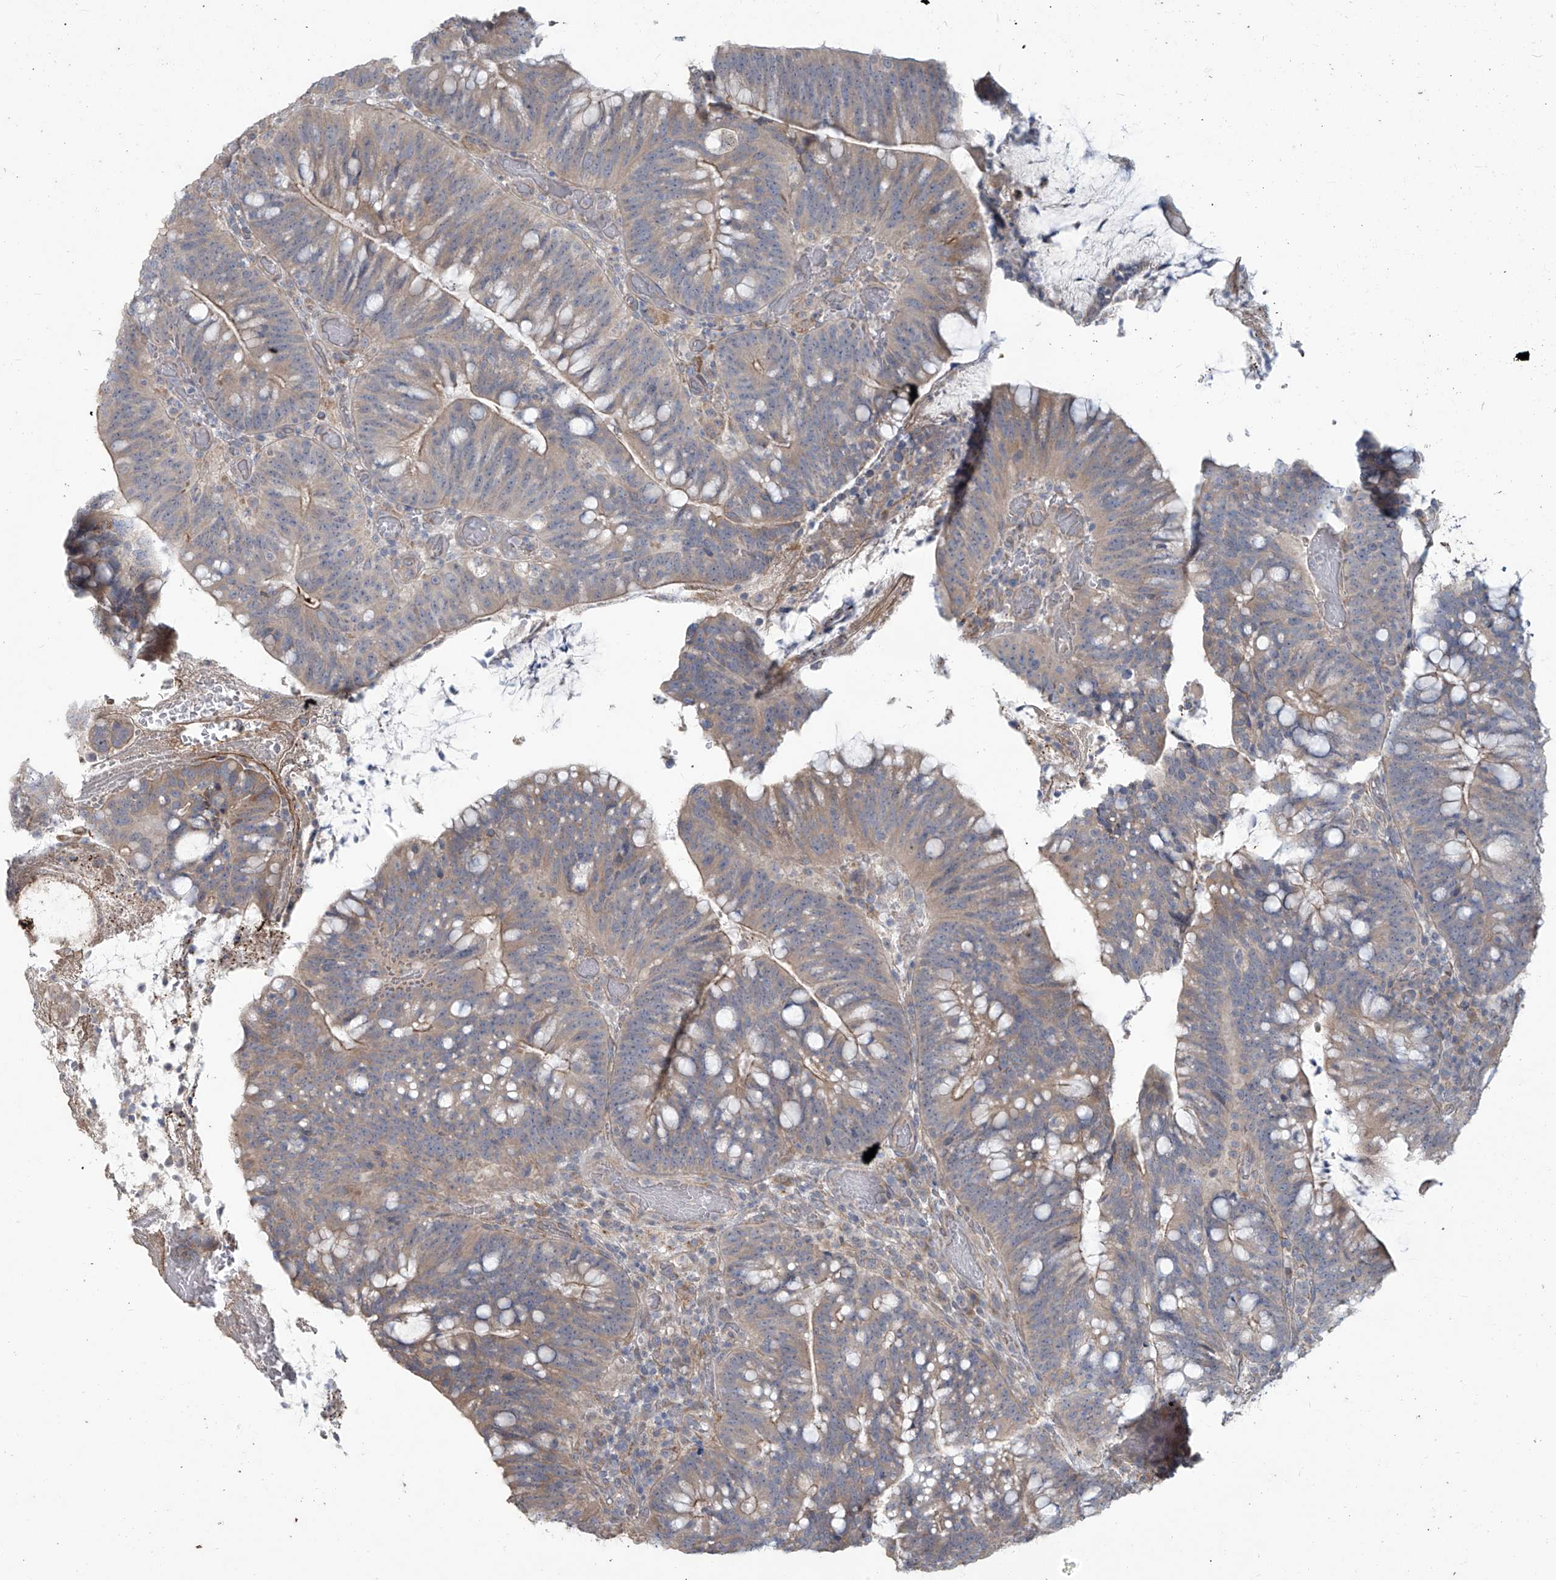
{"staining": {"intensity": "moderate", "quantity": "<25%", "location": "cytoplasmic/membranous"}, "tissue": "colorectal cancer", "cell_type": "Tumor cells", "image_type": "cancer", "snomed": [{"axis": "morphology", "description": "Adenocarcinoma, NOS"}, {"axis": "topography", "description": "Colon"}], "caption": "This image exhibits IHC staining of colorectal cancer (adenocarcinoma), with low moderate cytoplasmic/membranous positivity in about <25% of tumor cells.", "gene": "MAGIX", "patient": {"sex": "female", "age": 66}}